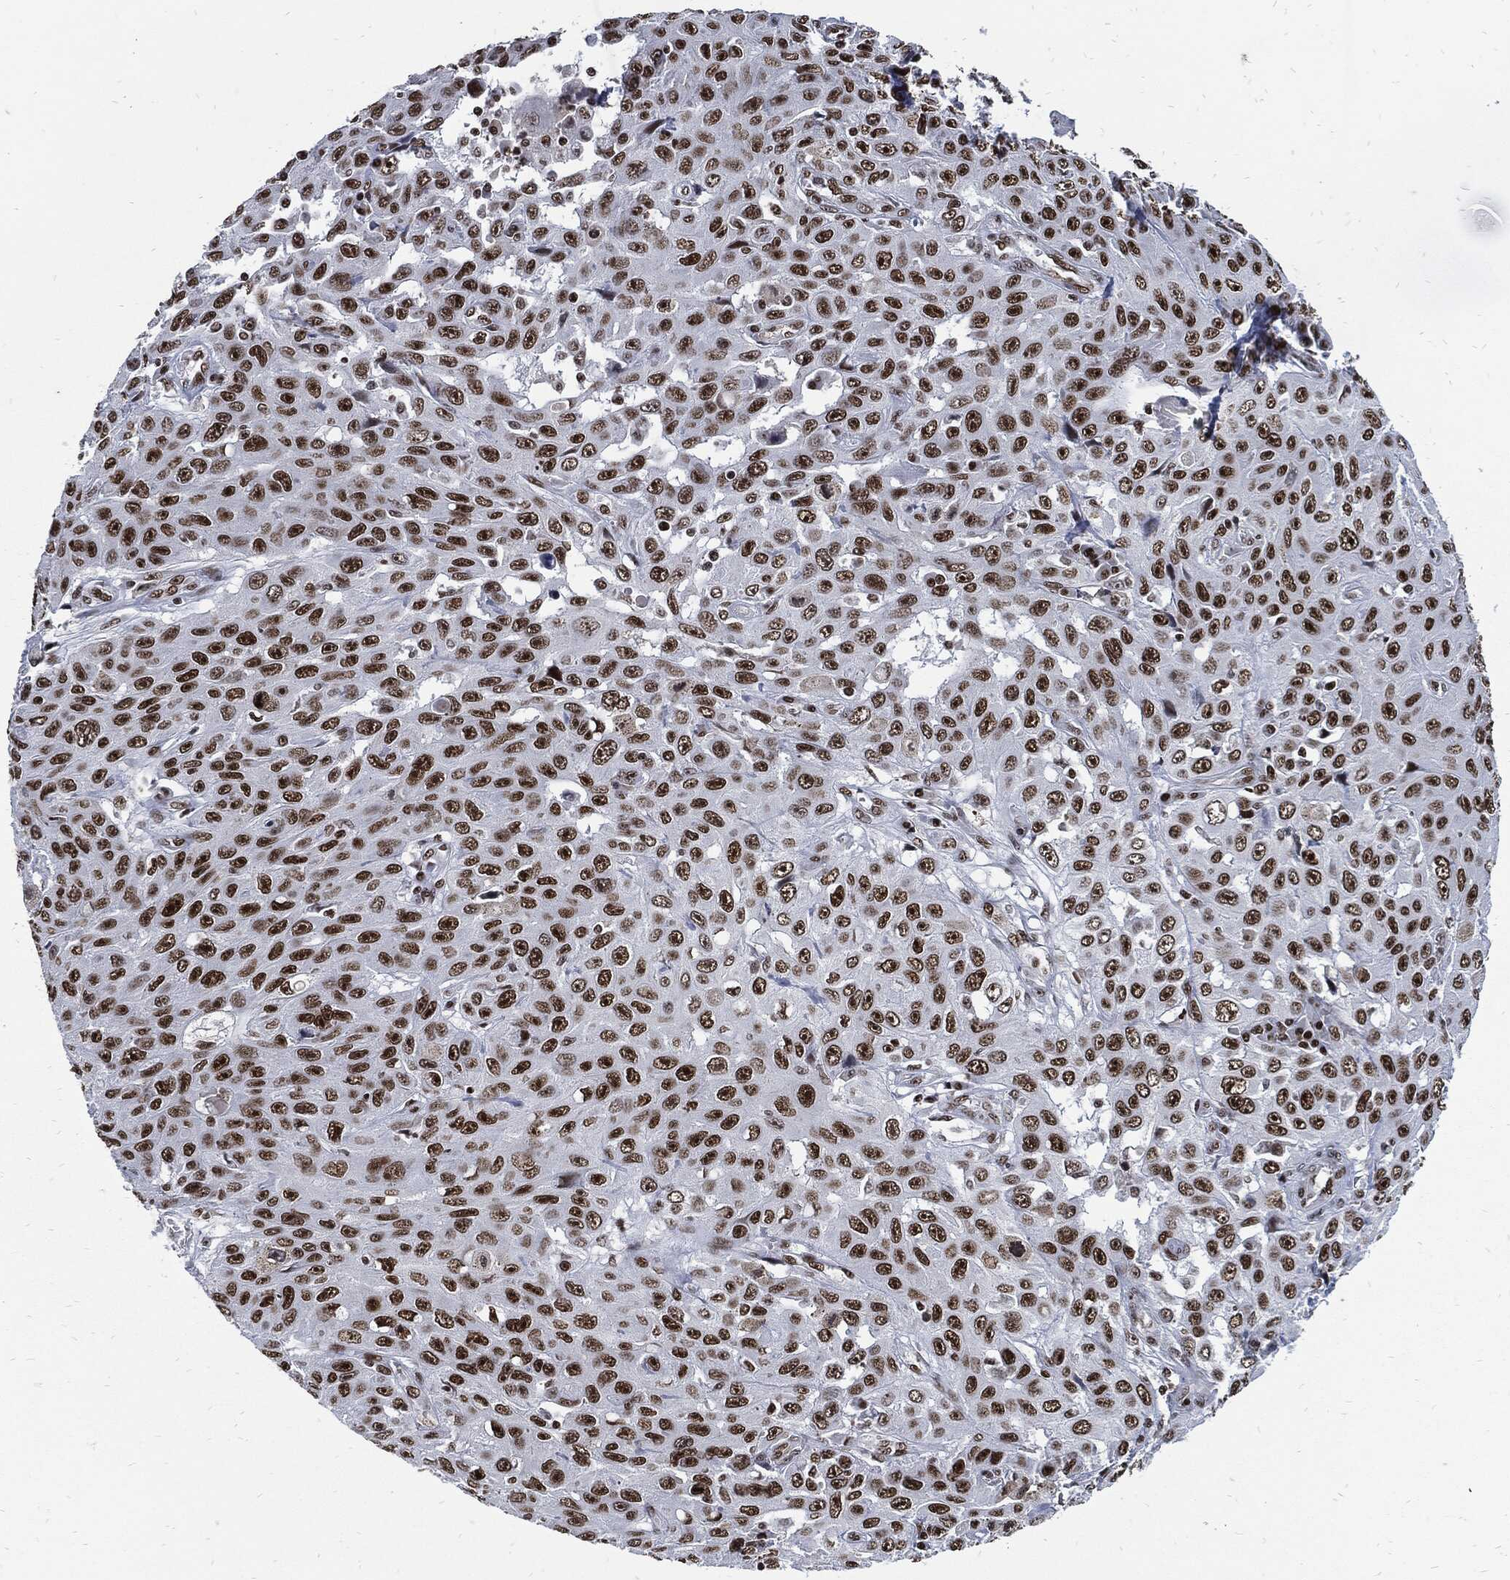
{"staining": {"intensity": "strong", "quantity": ">75%", "location": "nuclear"}, "tissue": "skin cancer", "cell_type": "Tumor cells", "image_type": "cancer", "snomed": [{"axis": "morphology", "description": "Squamous cell carcinoma, NOS"}, {"axis": "topography", "description": "Skin"}], "caption": "Brown immunohistochemical staining in human squamous cell carcinoma (skin) demonstrates strong nuclear positivity in about >75% of tumor cells.", "gene": "TERF2", "patient": {"sex": "male", "age": 82}}